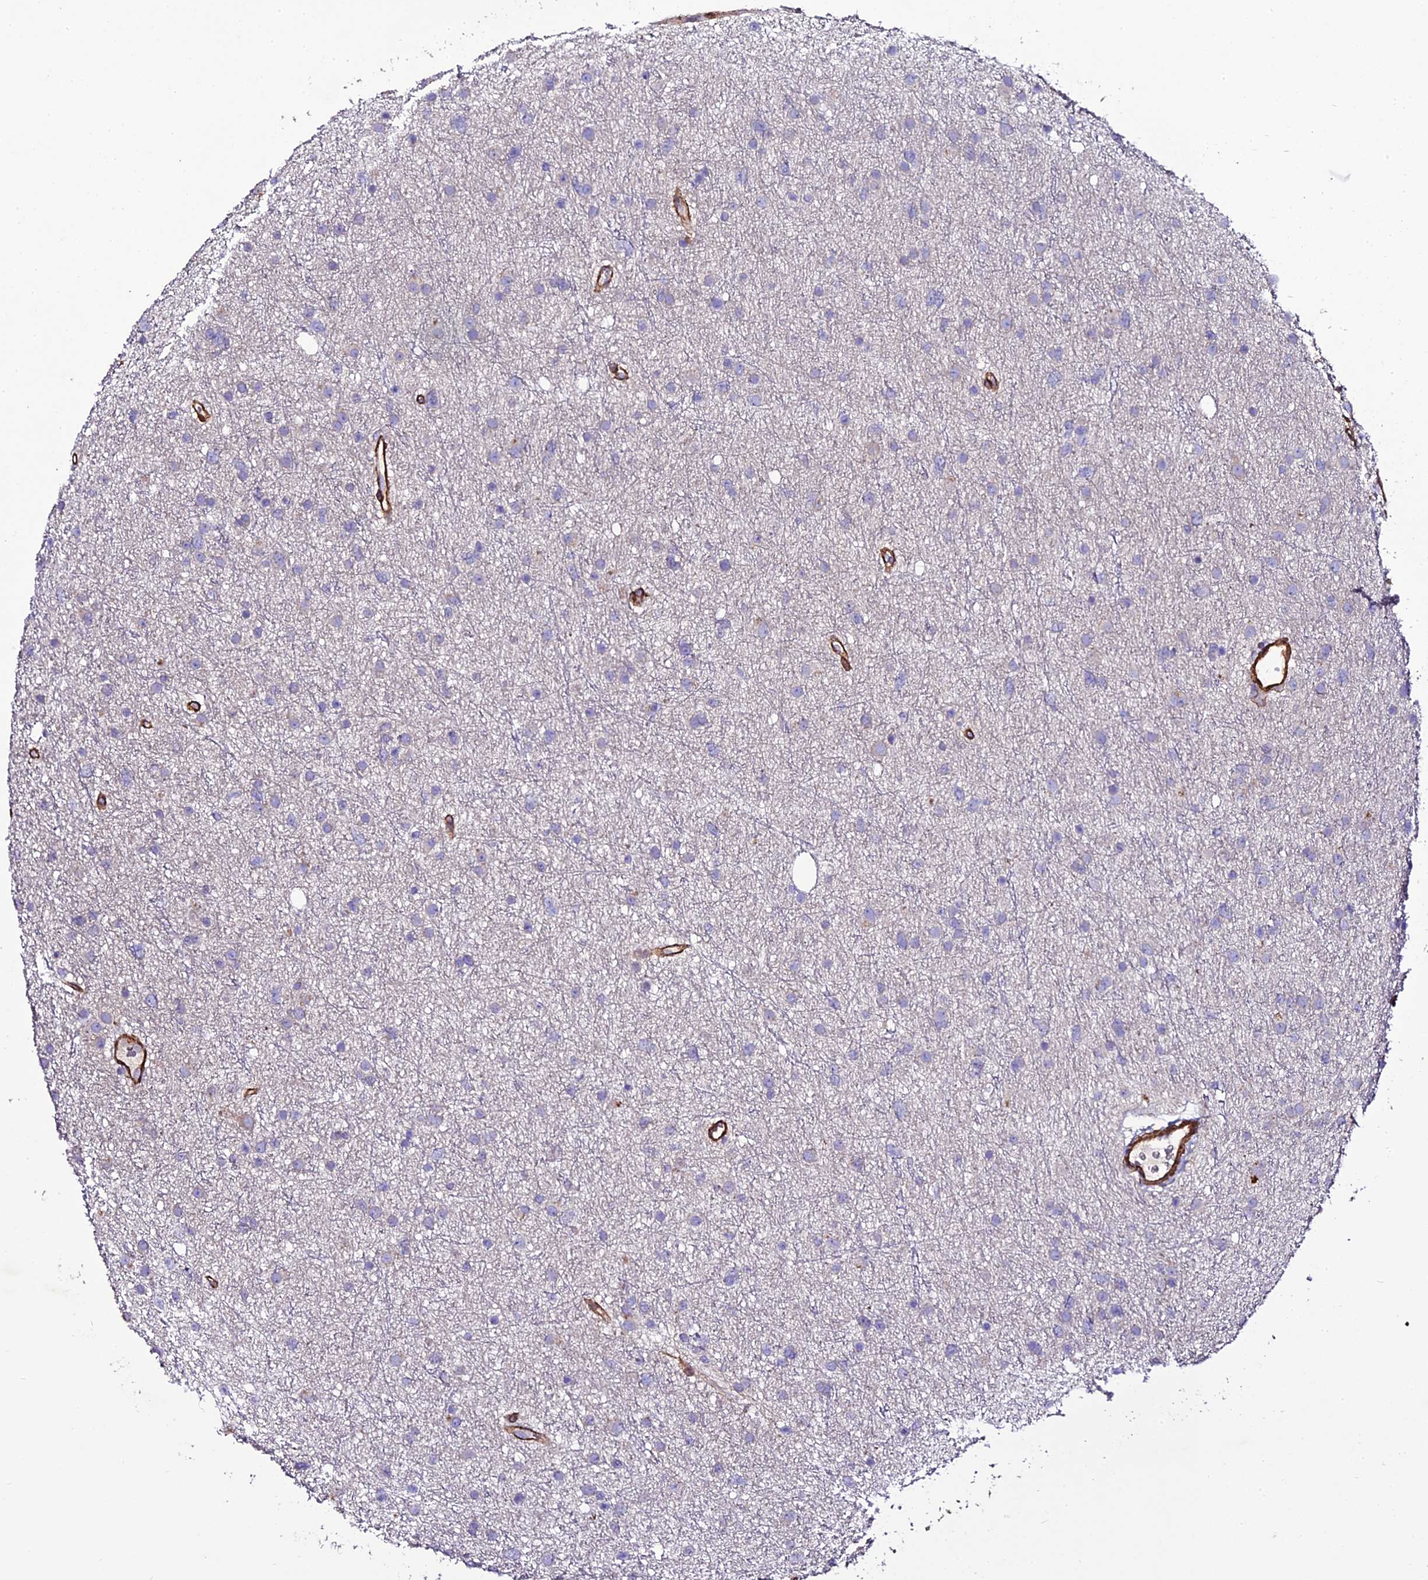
{"staining": {"intensity": "negative", "quantity": "none", "location": "none"}, "tissue": "glioma", "cell_type": "Tumor cells", "image_type": "cancer", "snomed": [{"axis": "morphology", "description": "Glioma, malignant, Low grade"}, {"axis": "topography", "description": "Cerebral cortex"}], "caption": "High magnification brightfield microscopy of glioma stained with DAB (brown) and counterstained with hematoxylin (blue): tumor cells show no significant positivity.", "gene": "MEX3C", "patient": {"sex": "female", "age": 39}}